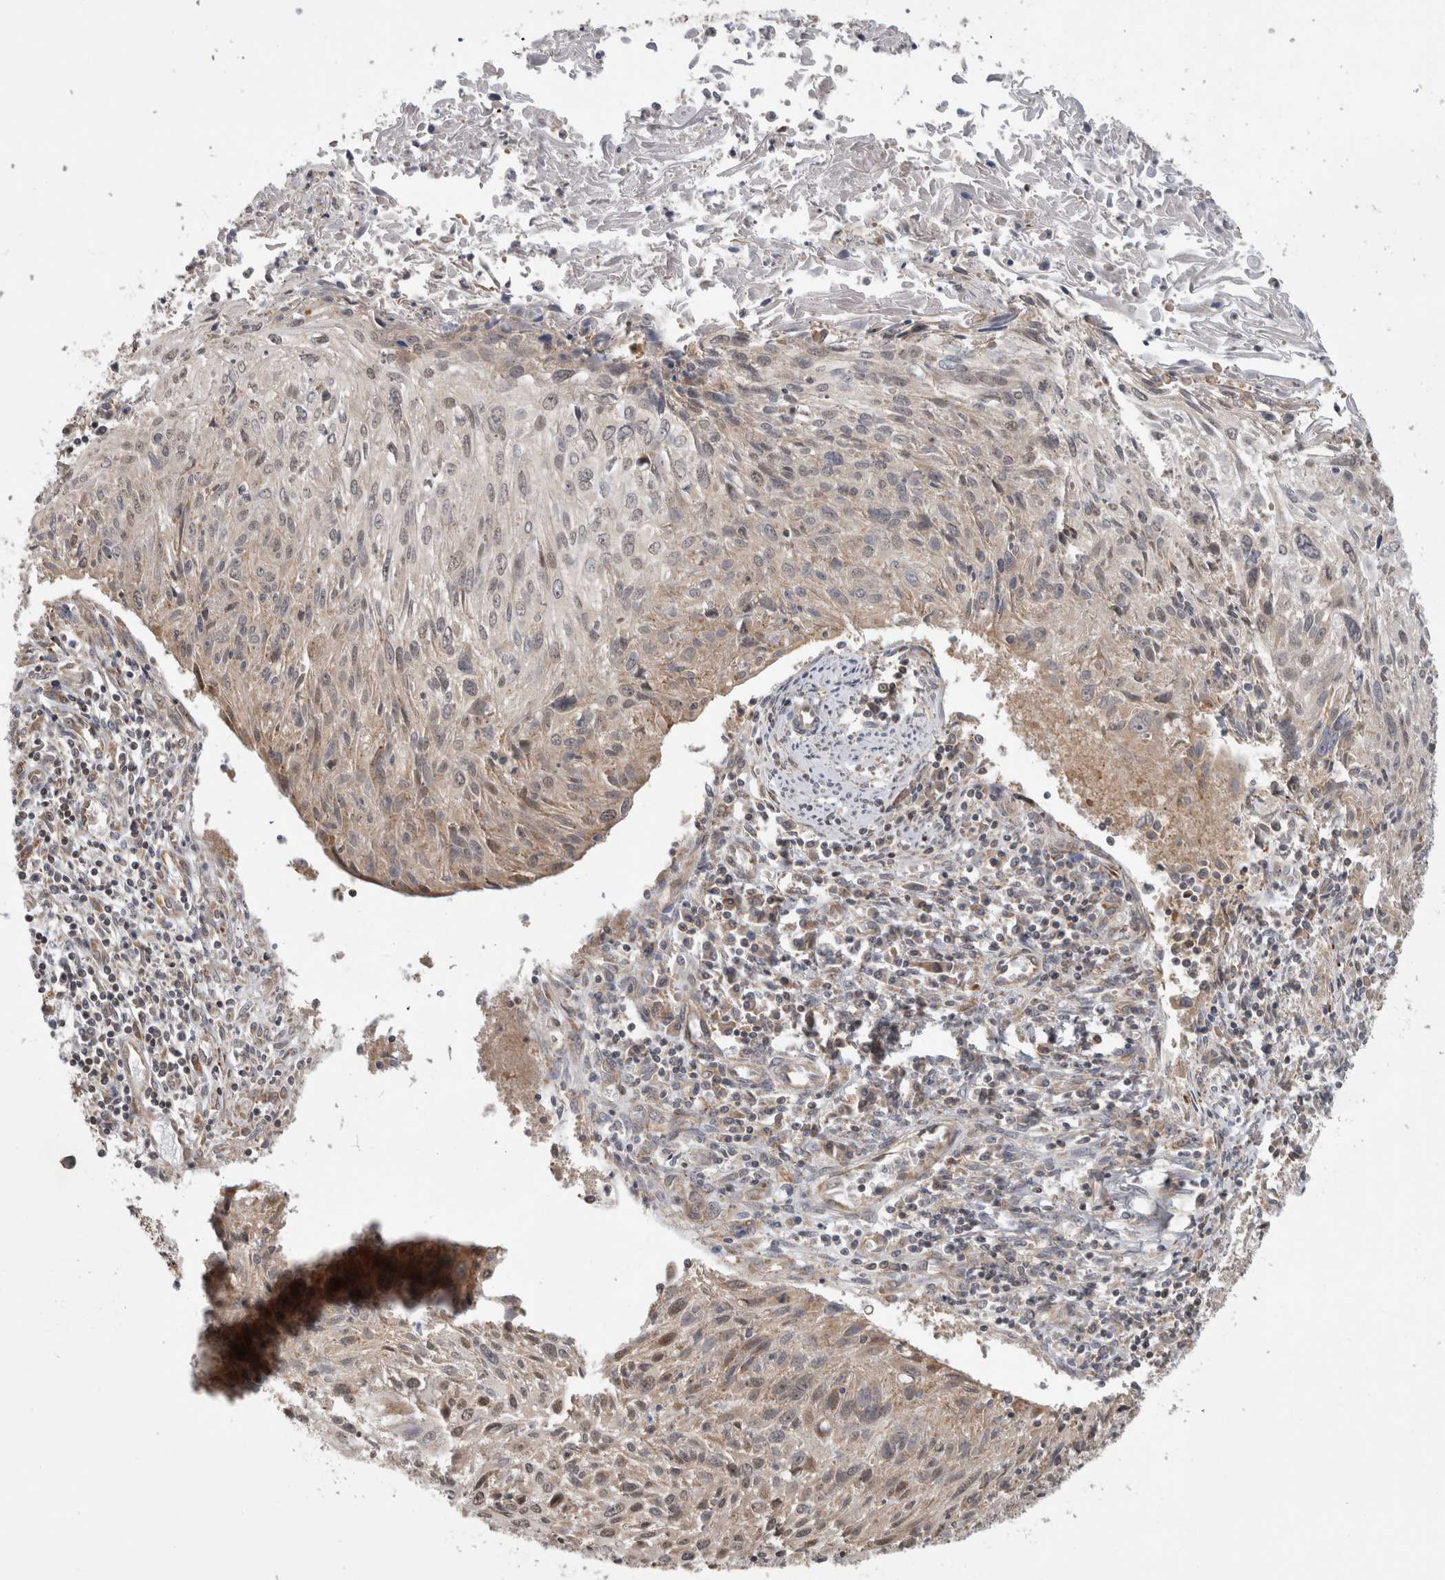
{"staining": {"intensity": "moderate", "quantity": "<25%", "location": "cytoplasmic/membranous,nuclear"}, "tissue": "cervical cancer", "cell_type": "Tumor cells", "image_type": "cancer", "snomed": [{"axis": "morphology", "description": "Squamous cell carcinoma, NOS"}, {"axis": "topography", "description": "Cervix"}], "caption": "The histopathology image shows immunohistochemical staining of squamous cell carcinoma (cervical). There is moderate cytoplasmic/membranous and nuclear staining is identified in about <25% of tumor cells.", "gene": "PARP6", "patient": {"sex": "female", "age": 51}}